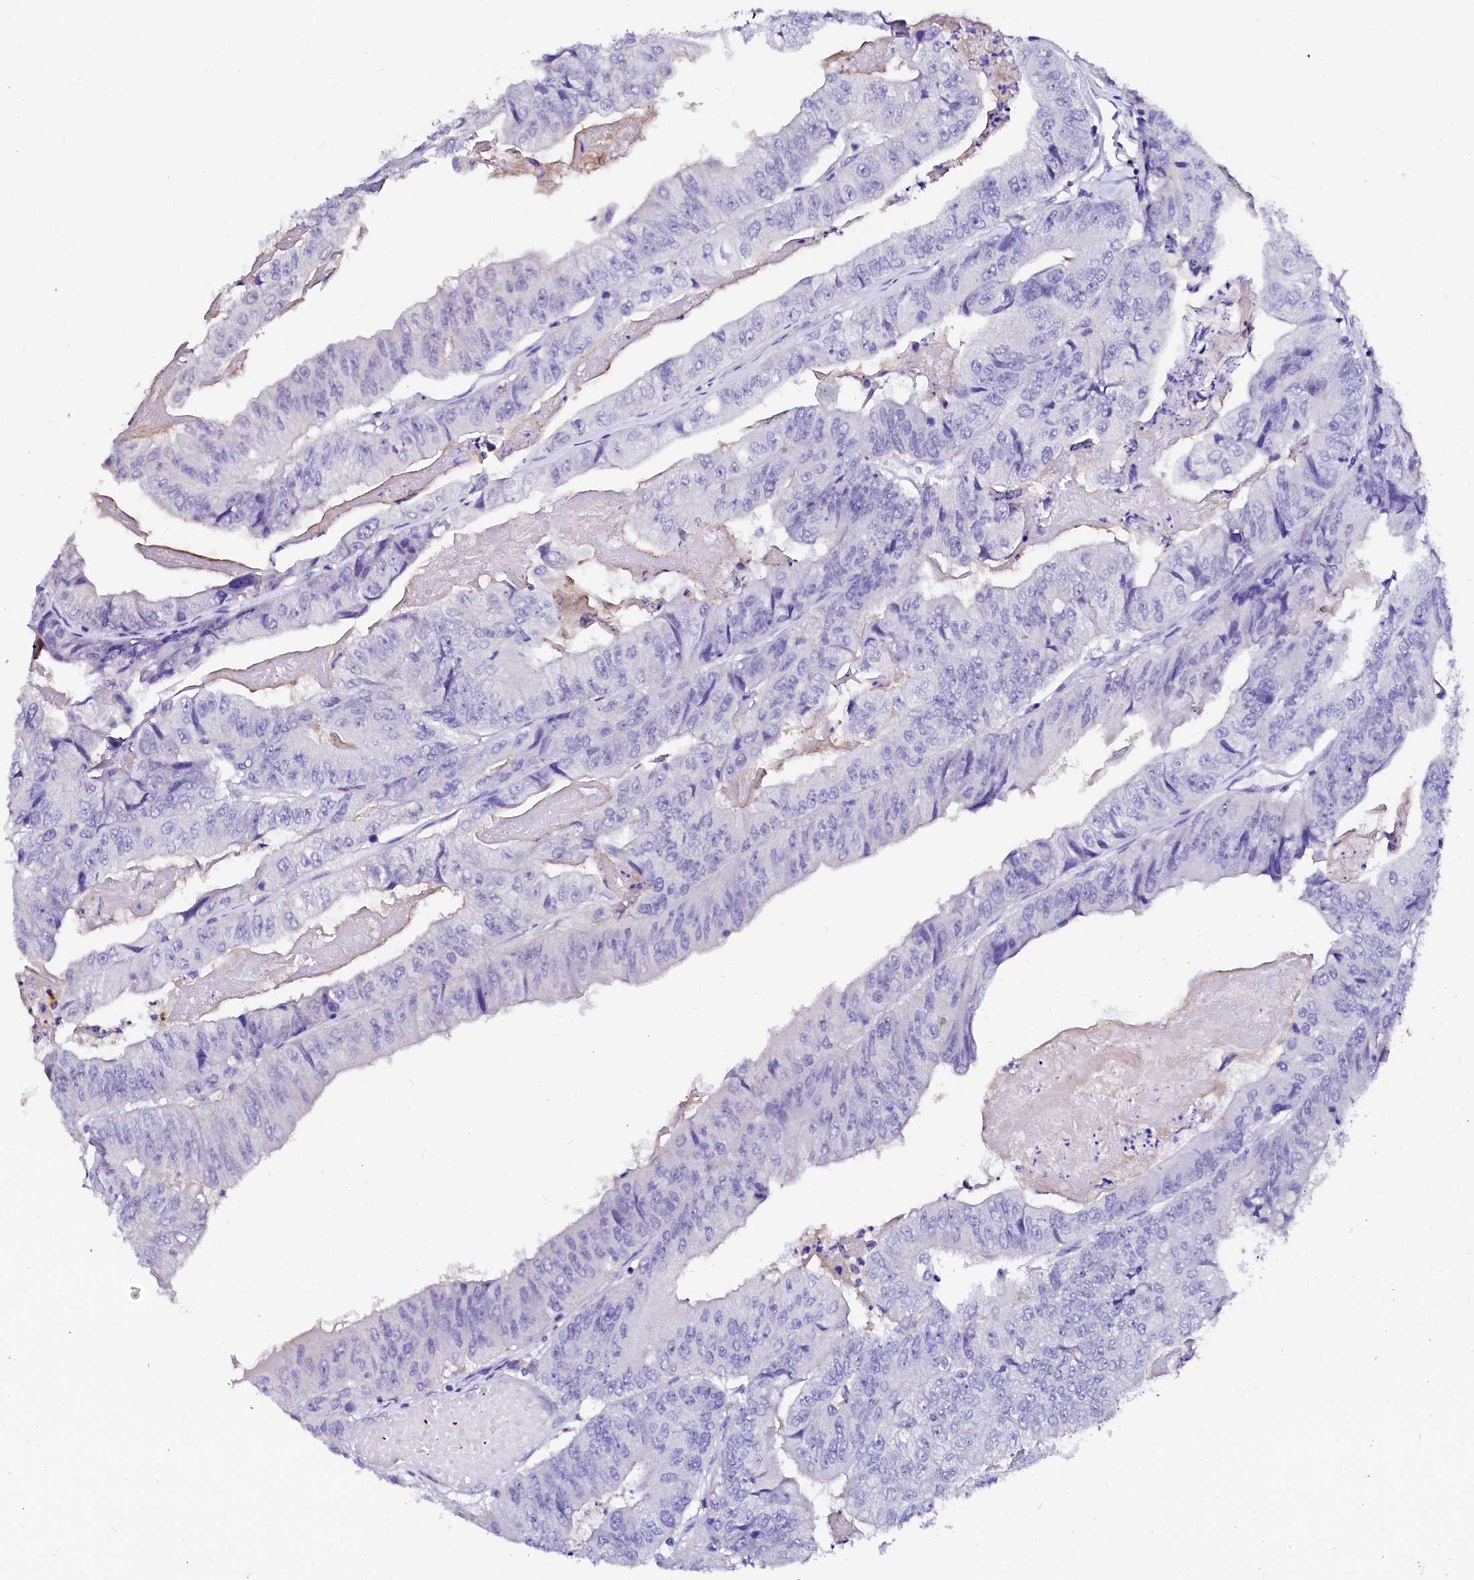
{"staining": {"intensity": "negative", "quantity": "none", "location": "none"}, "tissue": "colorectal cancer", "cell_type": "Tumor cells", "image_type": "cancer", "snomed": [{"axis": "morphology", "description": "Adenocarcinoma, NOS"}, {"axis": "topography", "description": "Colon"}], "caption": "High power microscopy histopathology image of an immunohistochemistry histopathology image of adenocarcinoma (colorectal), revealing no significant staining in tumor cells.", "gene": "NALF1", "patient": {"sex": "female", "age": 67}}